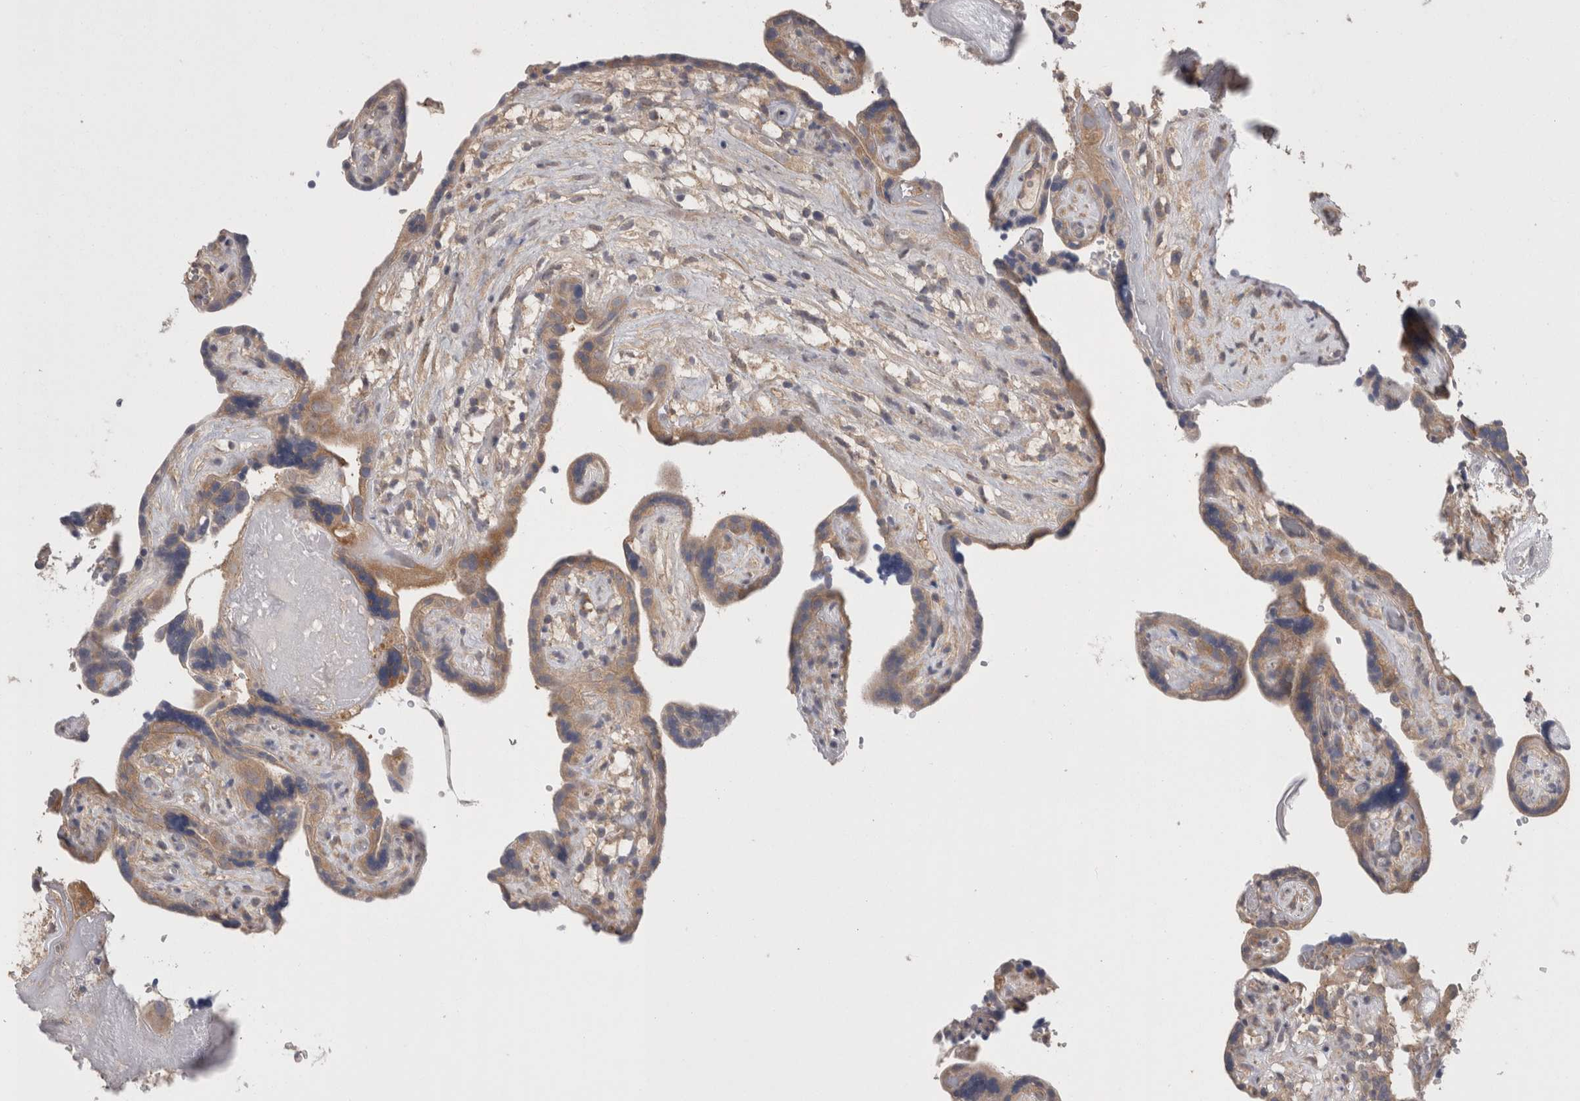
{"staining": {"intensity": "moderate", "quantity": ">75%", "location": "cytoplasmic/membranous"}, "tissue": "placenta", "cell_type": "Decidual cells", "image_type": "normal", "snomed": [{"axis": "morphology", "description": "Normal tissue, NOS"}, {"axis": "topography", "description": "Placenta"}], "caption": "Immunohistochemistry (IHC) (DAB) staining of benign placenta reveals moderate cytoplasmic/membranous protein staining in approximately >75% of decidual cells.", "gene": "DCTN6", "patient": {"sex": "female", "age": 30}}